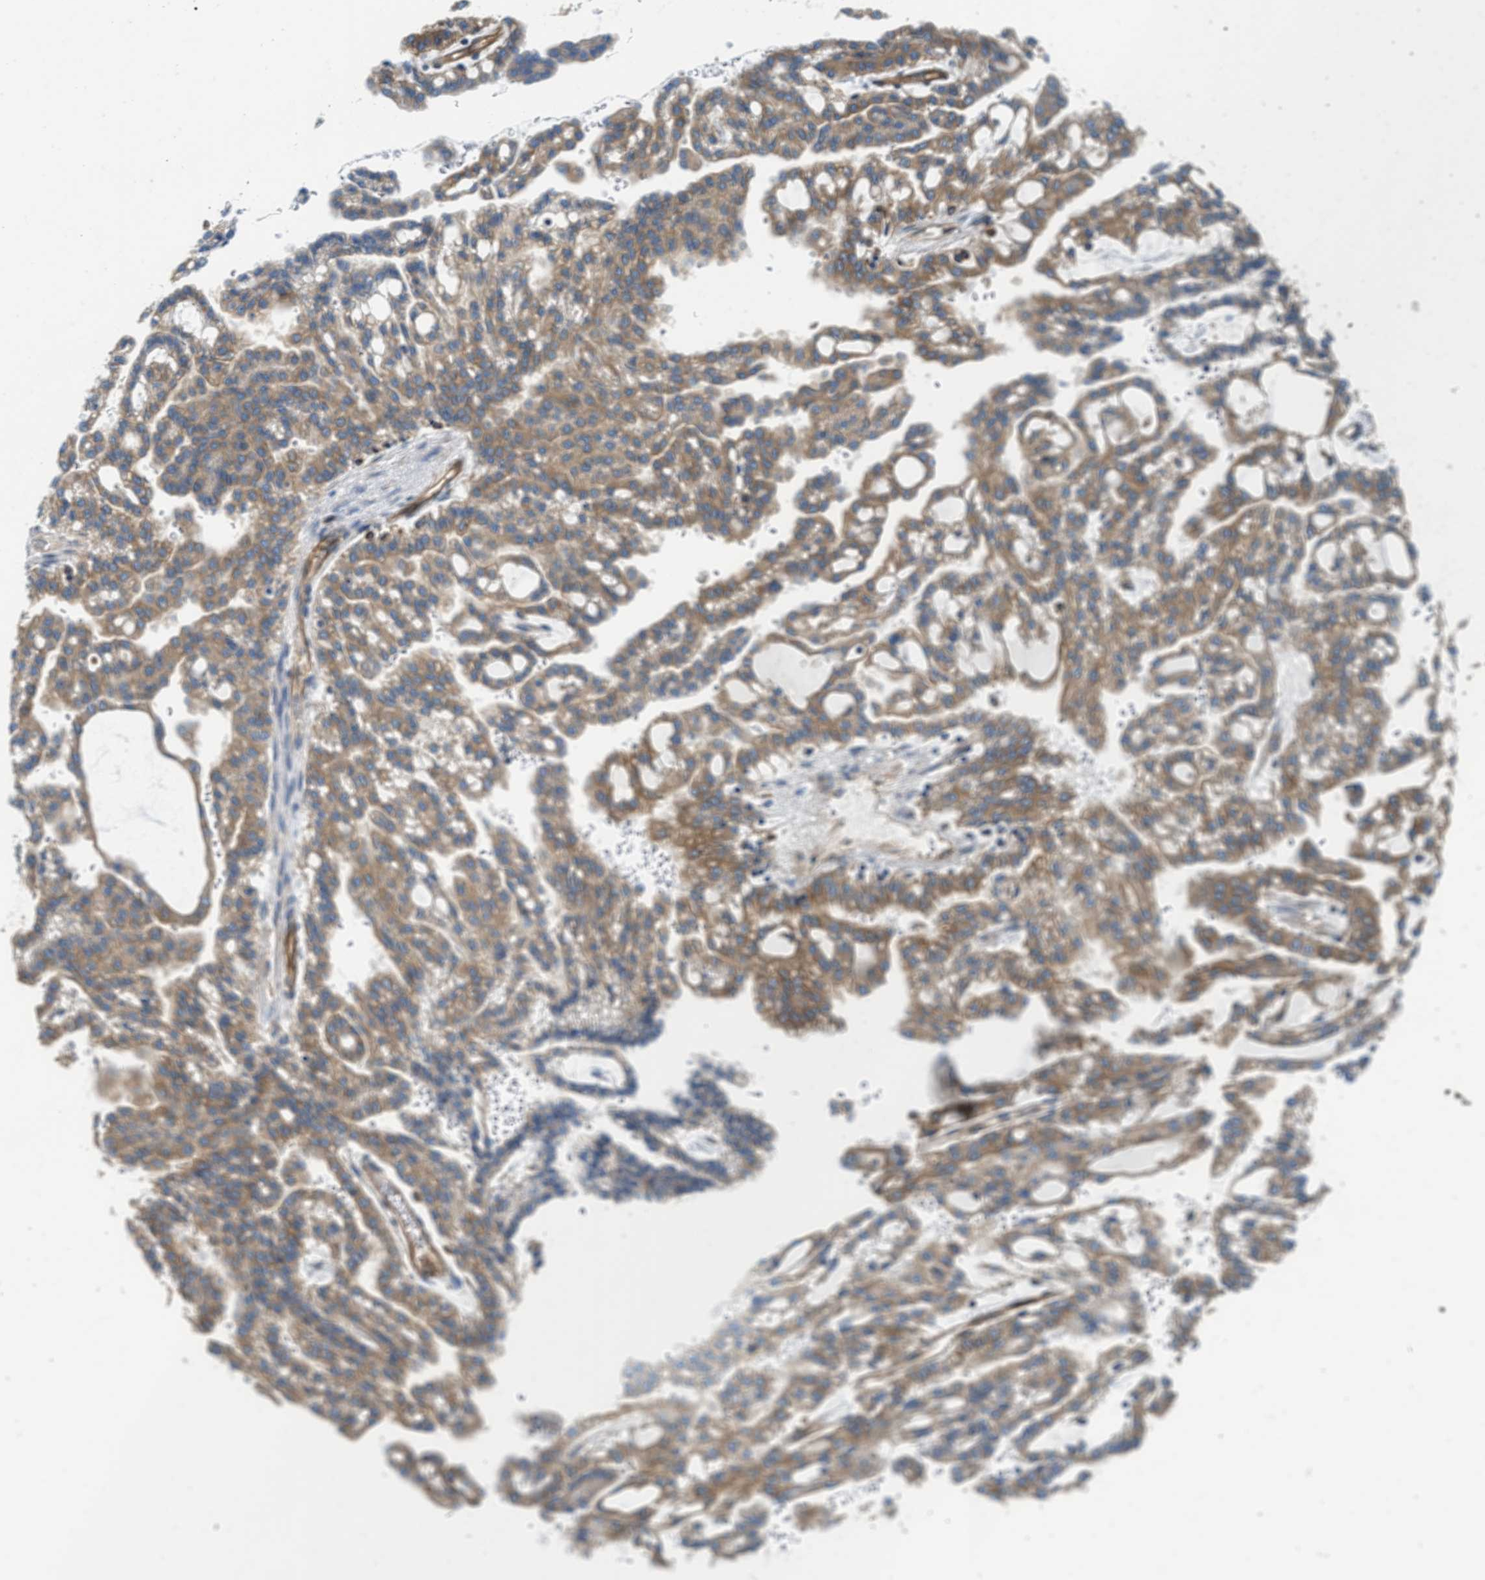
{"staining": {"intensity": "moderate", "quantity": ">75%", "location": "cytoplasmic/membranous"}, "tissue": "renal cancer", "cell_type": "Tumor cells", "image_type": "cancer", "snomed": [{"axis": "morphology", "description": "Adenocarcinoma, NOS"}, {"axis": "topography", "description": "Kidney"}], "caption": "Protein expression analysis of adenocarcinoma (renal) reveals moderate cytoplasmic/membranous staining in about >75% of tumor cells.", "gene": "HSD17B12", "patient": {"sex": "male", "age": 63}}